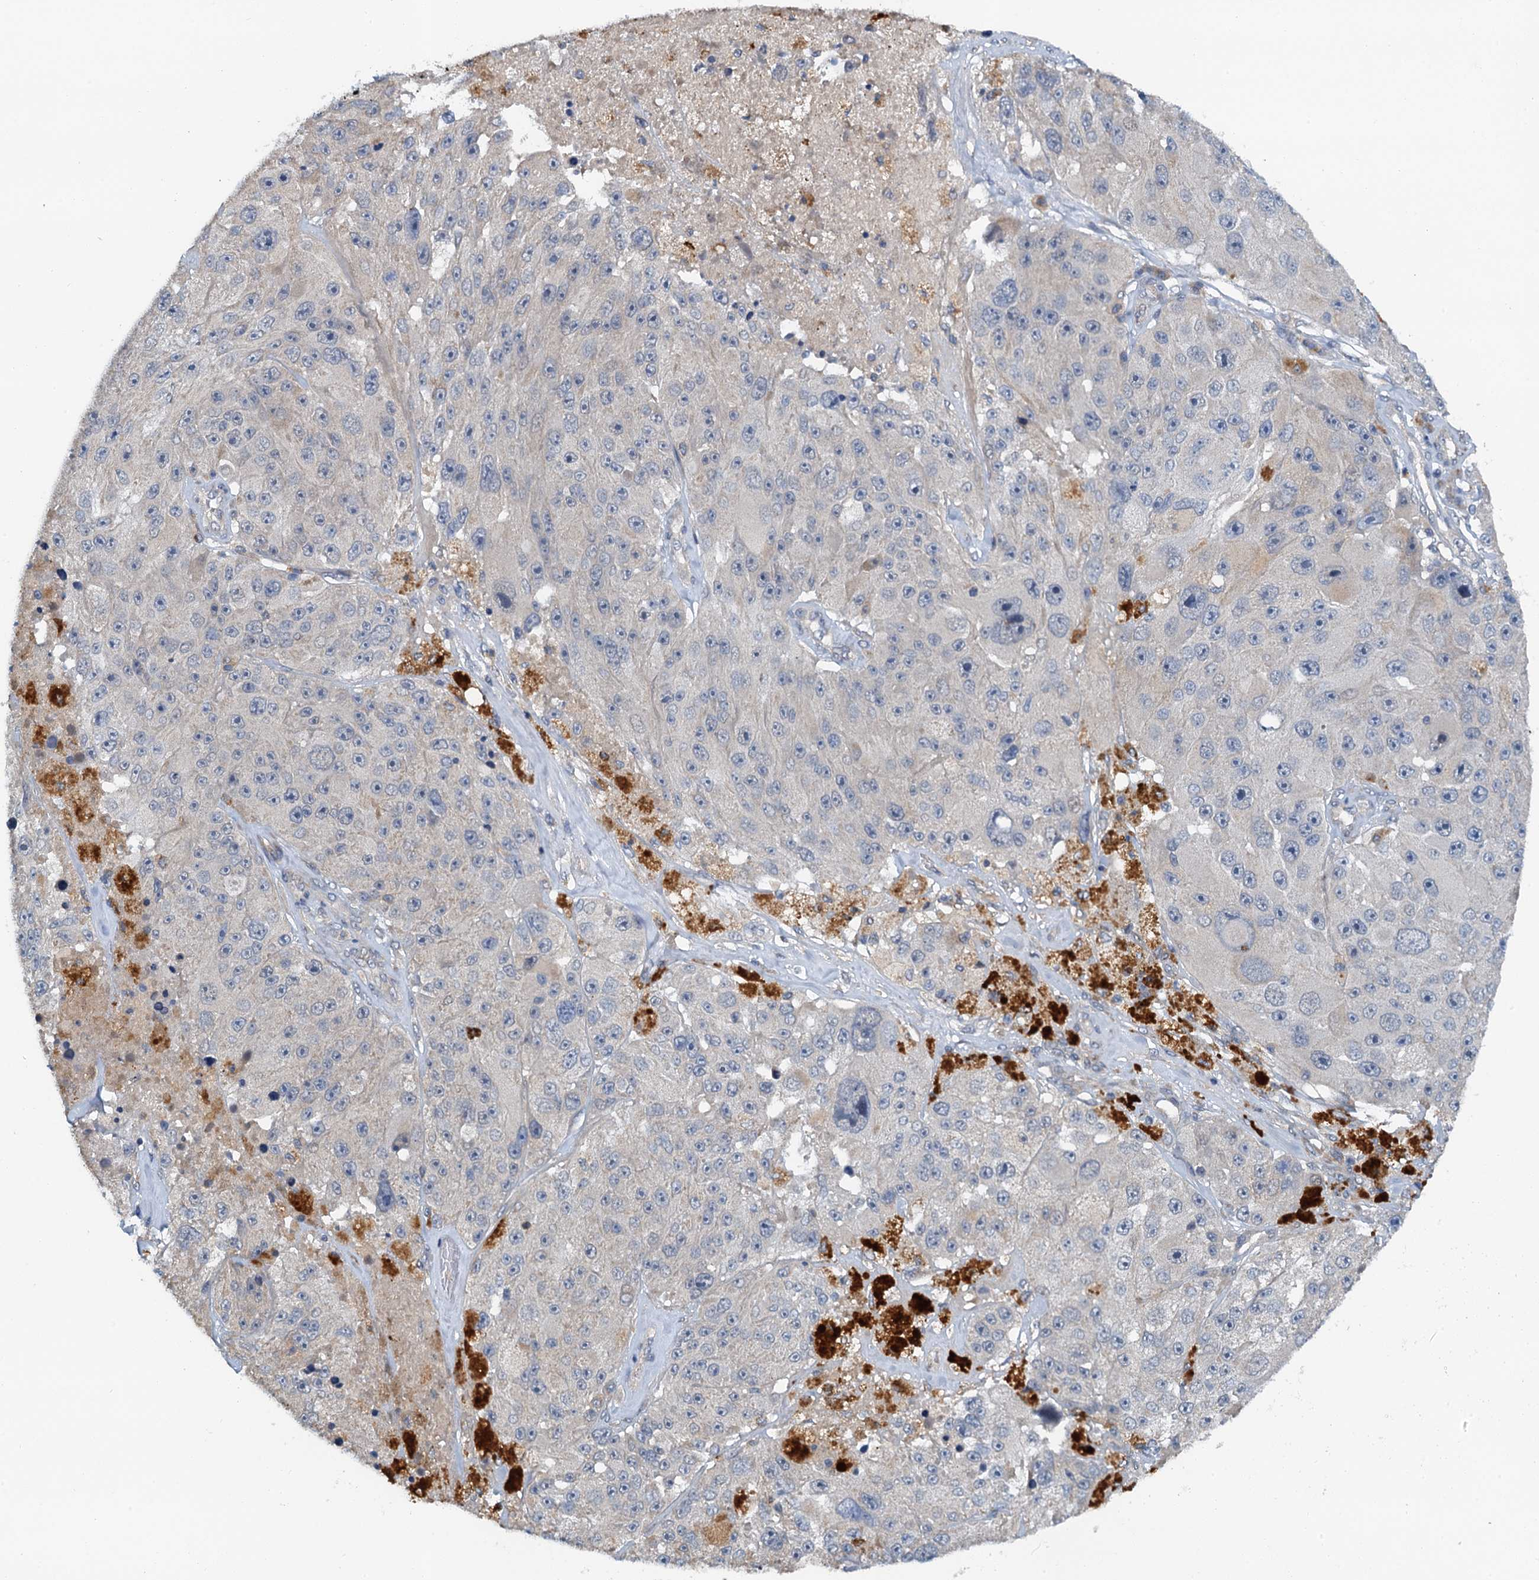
{"staining": {"intensity": "negative", "quantity": "none", "location": "none"}, "tissue": "melanoma", "cell_type": "Tumor cells", "image_type": "cancer", "snomed": [{"axis": "morphology", "description": "Malignant melanoma, Metastatic site"}, {"axis": "topography", "description": "Lymph node"}], "caption": "Human melanoma stained for a protein using immunohistochemistry demonstrates no positivity in tumor cells.", "gene": "ZNF606", "patient": {"sex": "male", "age": 62}}